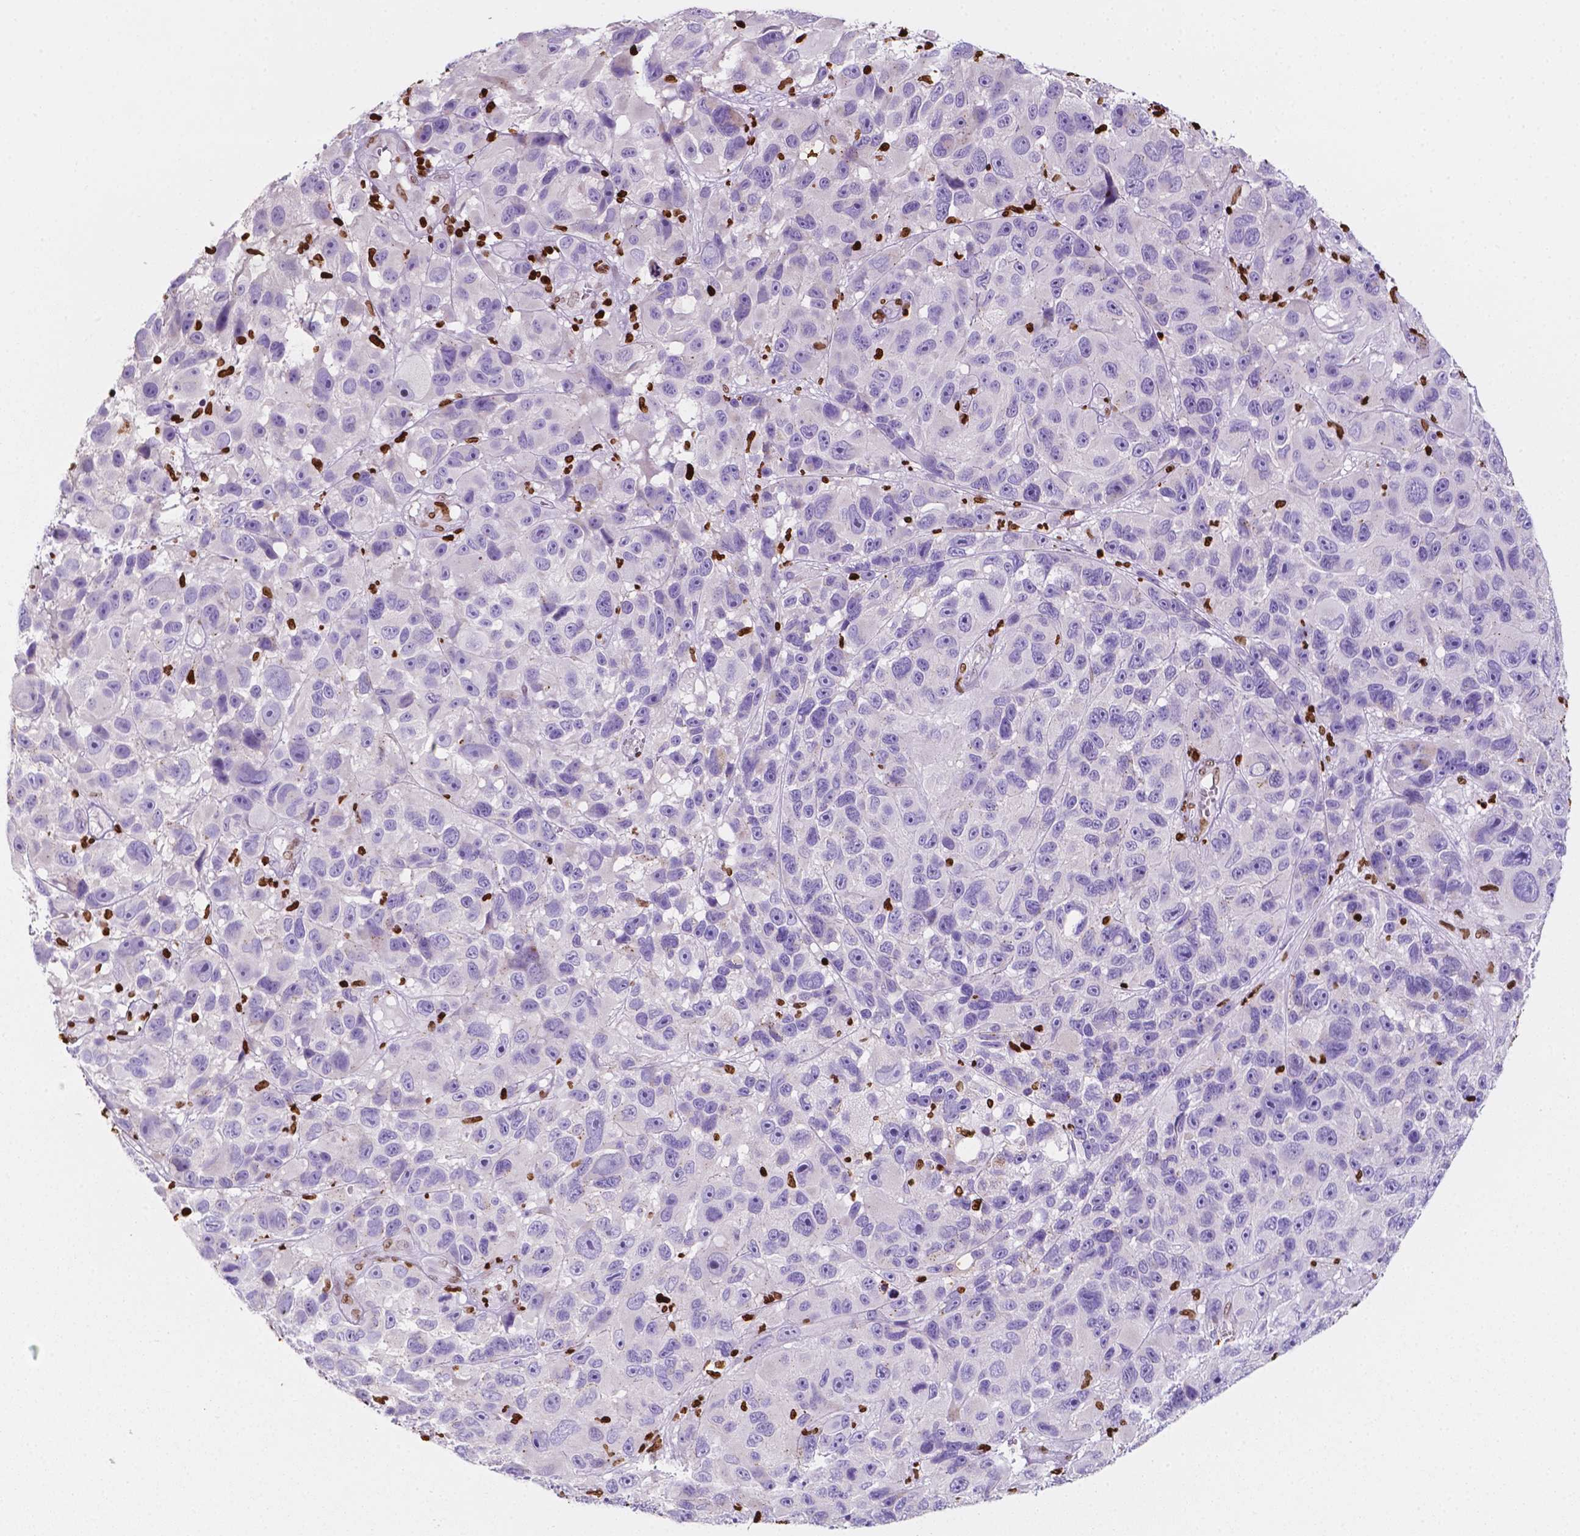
{"staining": {"intensity": "negative", "quantity": "none", "location": "none"}, "tissue": "melanoma", "cell_type": "Tumor cells", "image_type": "cancer", "snomed": [{"axis": "morphology", "description": "Malignant melanoma, NOS"}, {"axis": "topography", "description": "Skin"}], "caption": "This is a micrograph of immunohistochemistry (IHC) staining of malignant melanoma, which shows no positivity in tumor cells. (DAB immunohistochemistry (IHC) visualized using brightfield microscopy, high magnification).", "gene": "CBY3", "patient": {"sex": "male", "age": 53}}